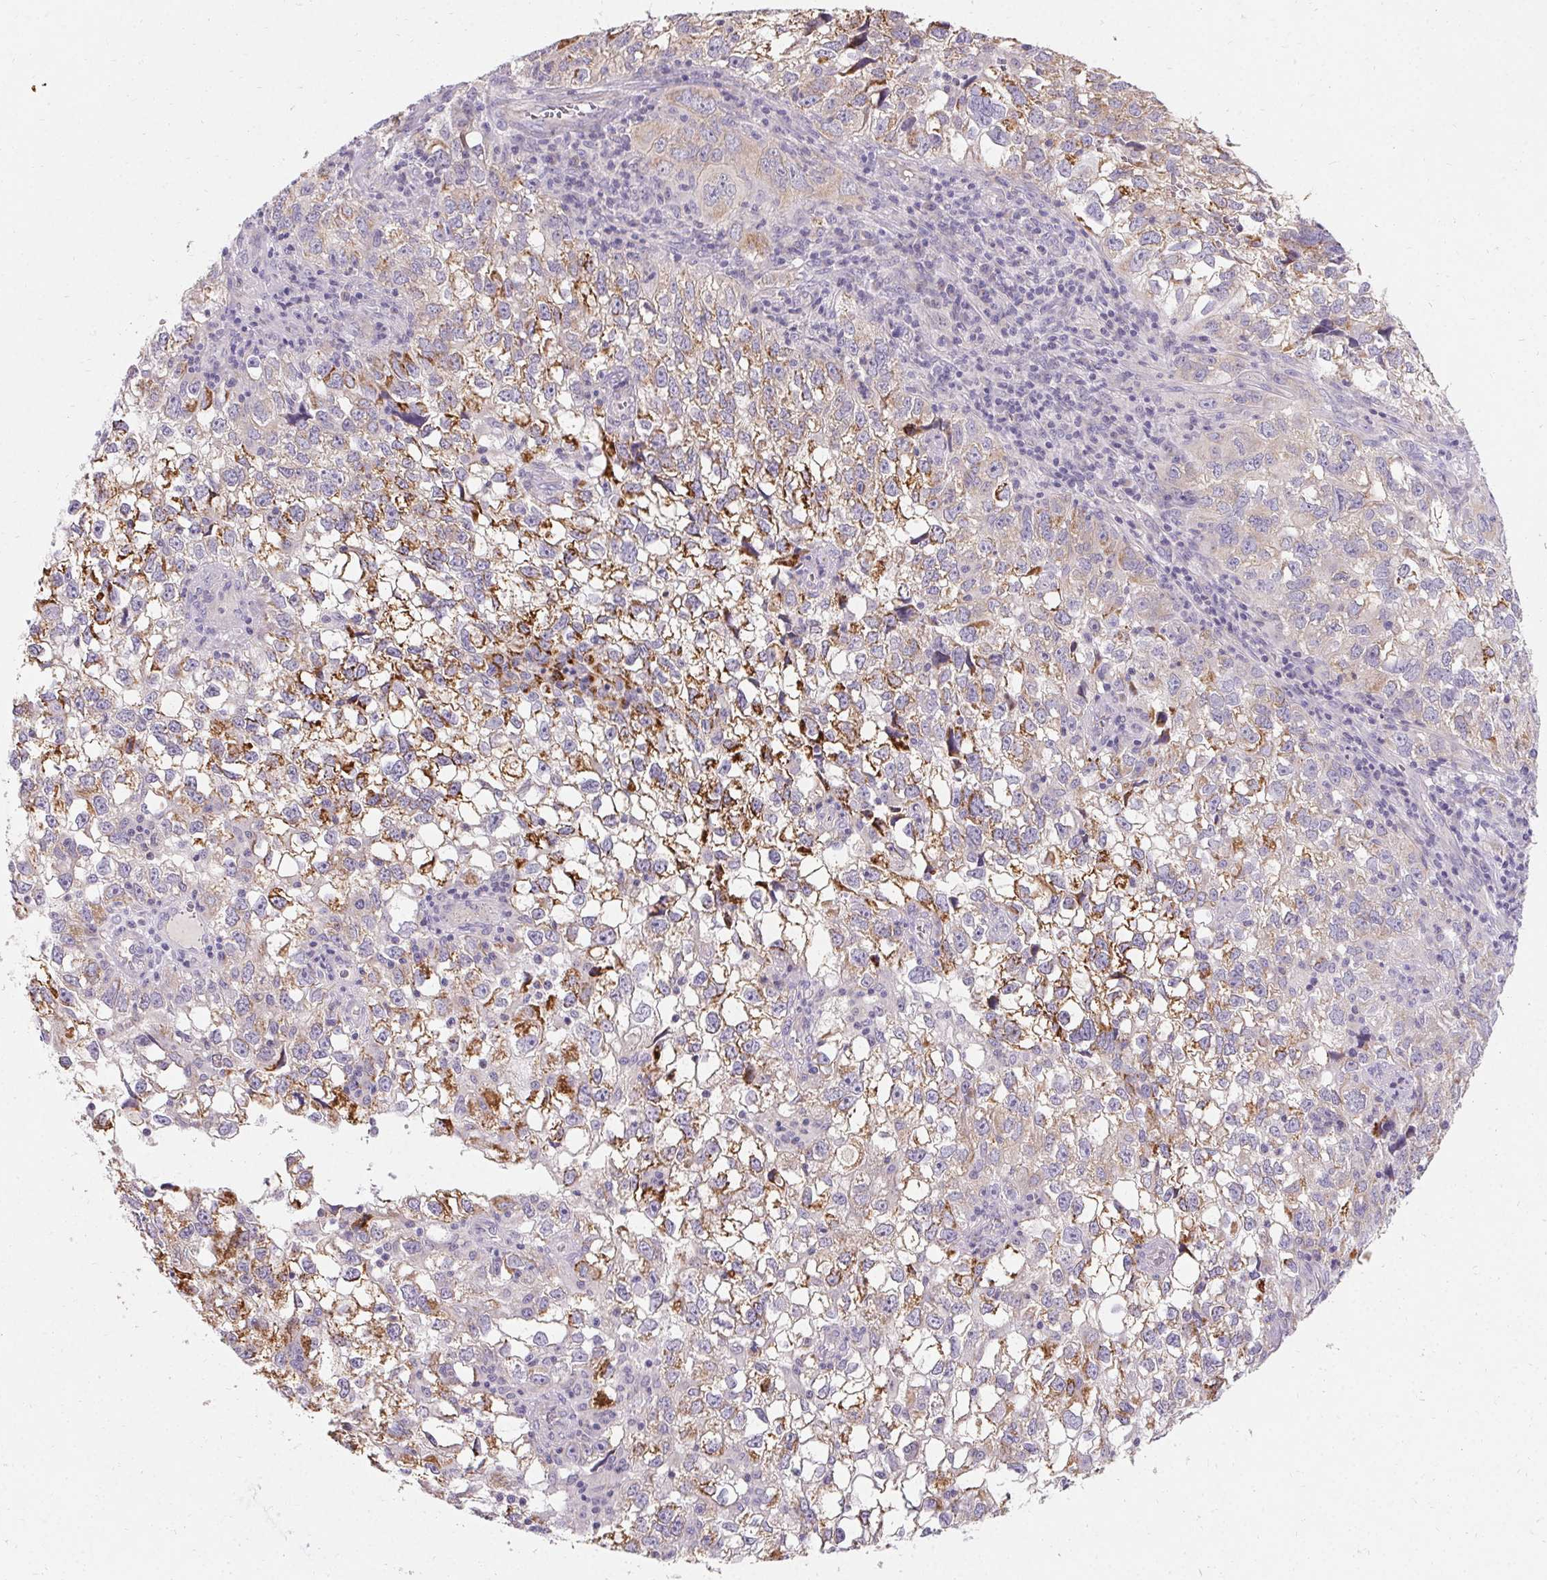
{"staining": {"intensity": "moderate", "quantity": "25%-75%", "location": "cytoplasmic/membranous"}, "tissue": "cervical cancer", "cell_type": "Tumor cells", "image_type": "cancer", "snomed": [{"axis": "morphology", "description": "Squamous cell carcinoma, NOS"}, {"axis": "topography", "description": "Cervix"}], "caption": "Protein analysis of cervical cancer (squamous cell carcinoma) tissue shows moderate cytoplasmic/membranous expression in about 25%-75% of tumor cells. (IHC, brightfield microscopy, high magnification).", "gene": "TRIP13", "patient": {"sex": "female", "age": 55}}